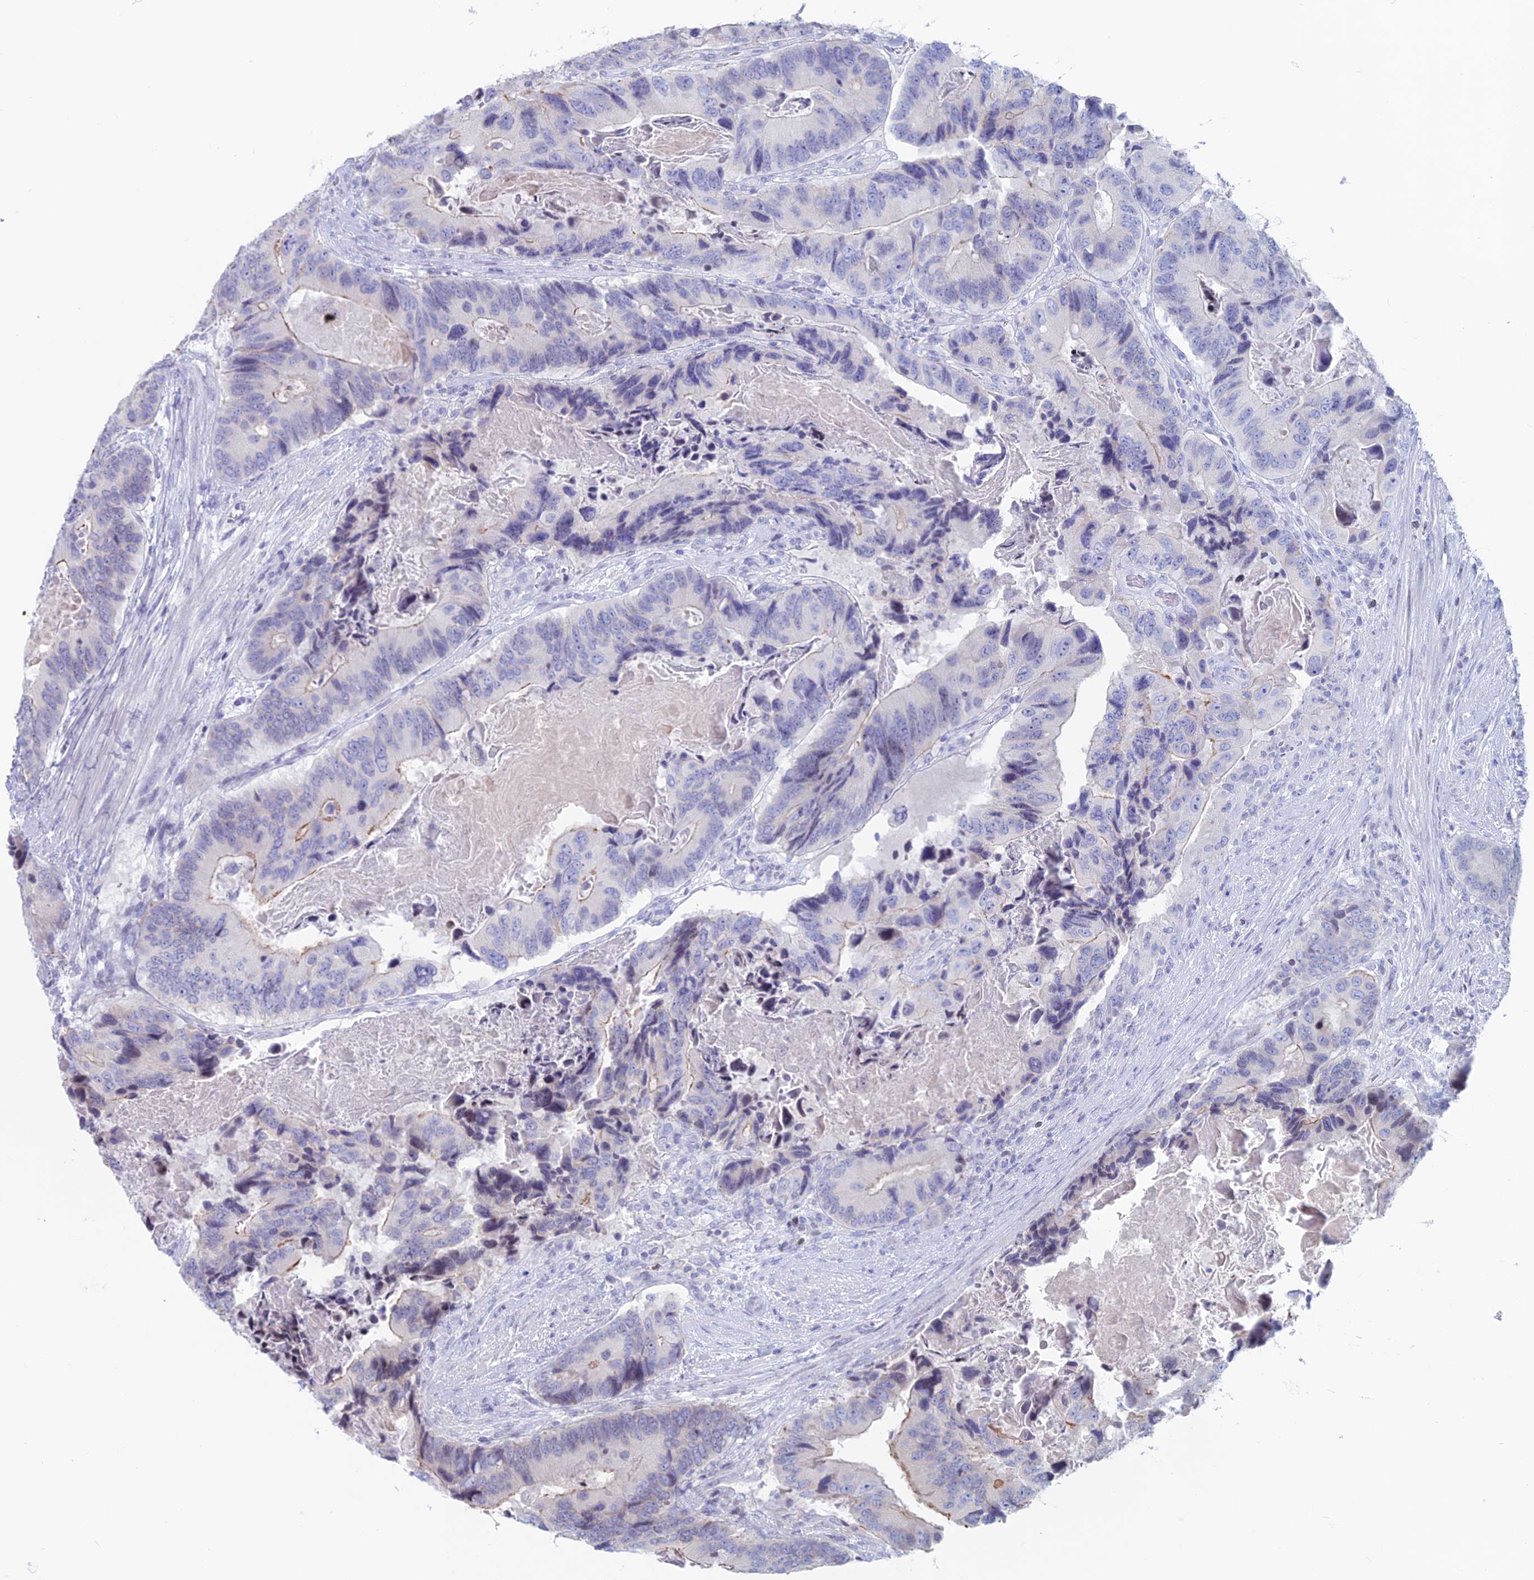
{"staining": {"intensity": "weak", "quantity": "<25%", "location": "cytoplasmic/membranous"}, "tissue": "colorectal cancer", "cell_type": "Tumor cells", "image_type": "cancer", "snomed": [{"axis": "morphology", "description": "Adenocarcinoma, NOS"}, {"axis": "topography", "description": "Colon"}], "caption": "Immunohistochemistry histopathology image of adenocarcinoma (colorectal) stained for a protein (brown), which displays no staining in tumor cells.", "gene": "CERS6", "patient": {"sex": "male", "age": 84}}